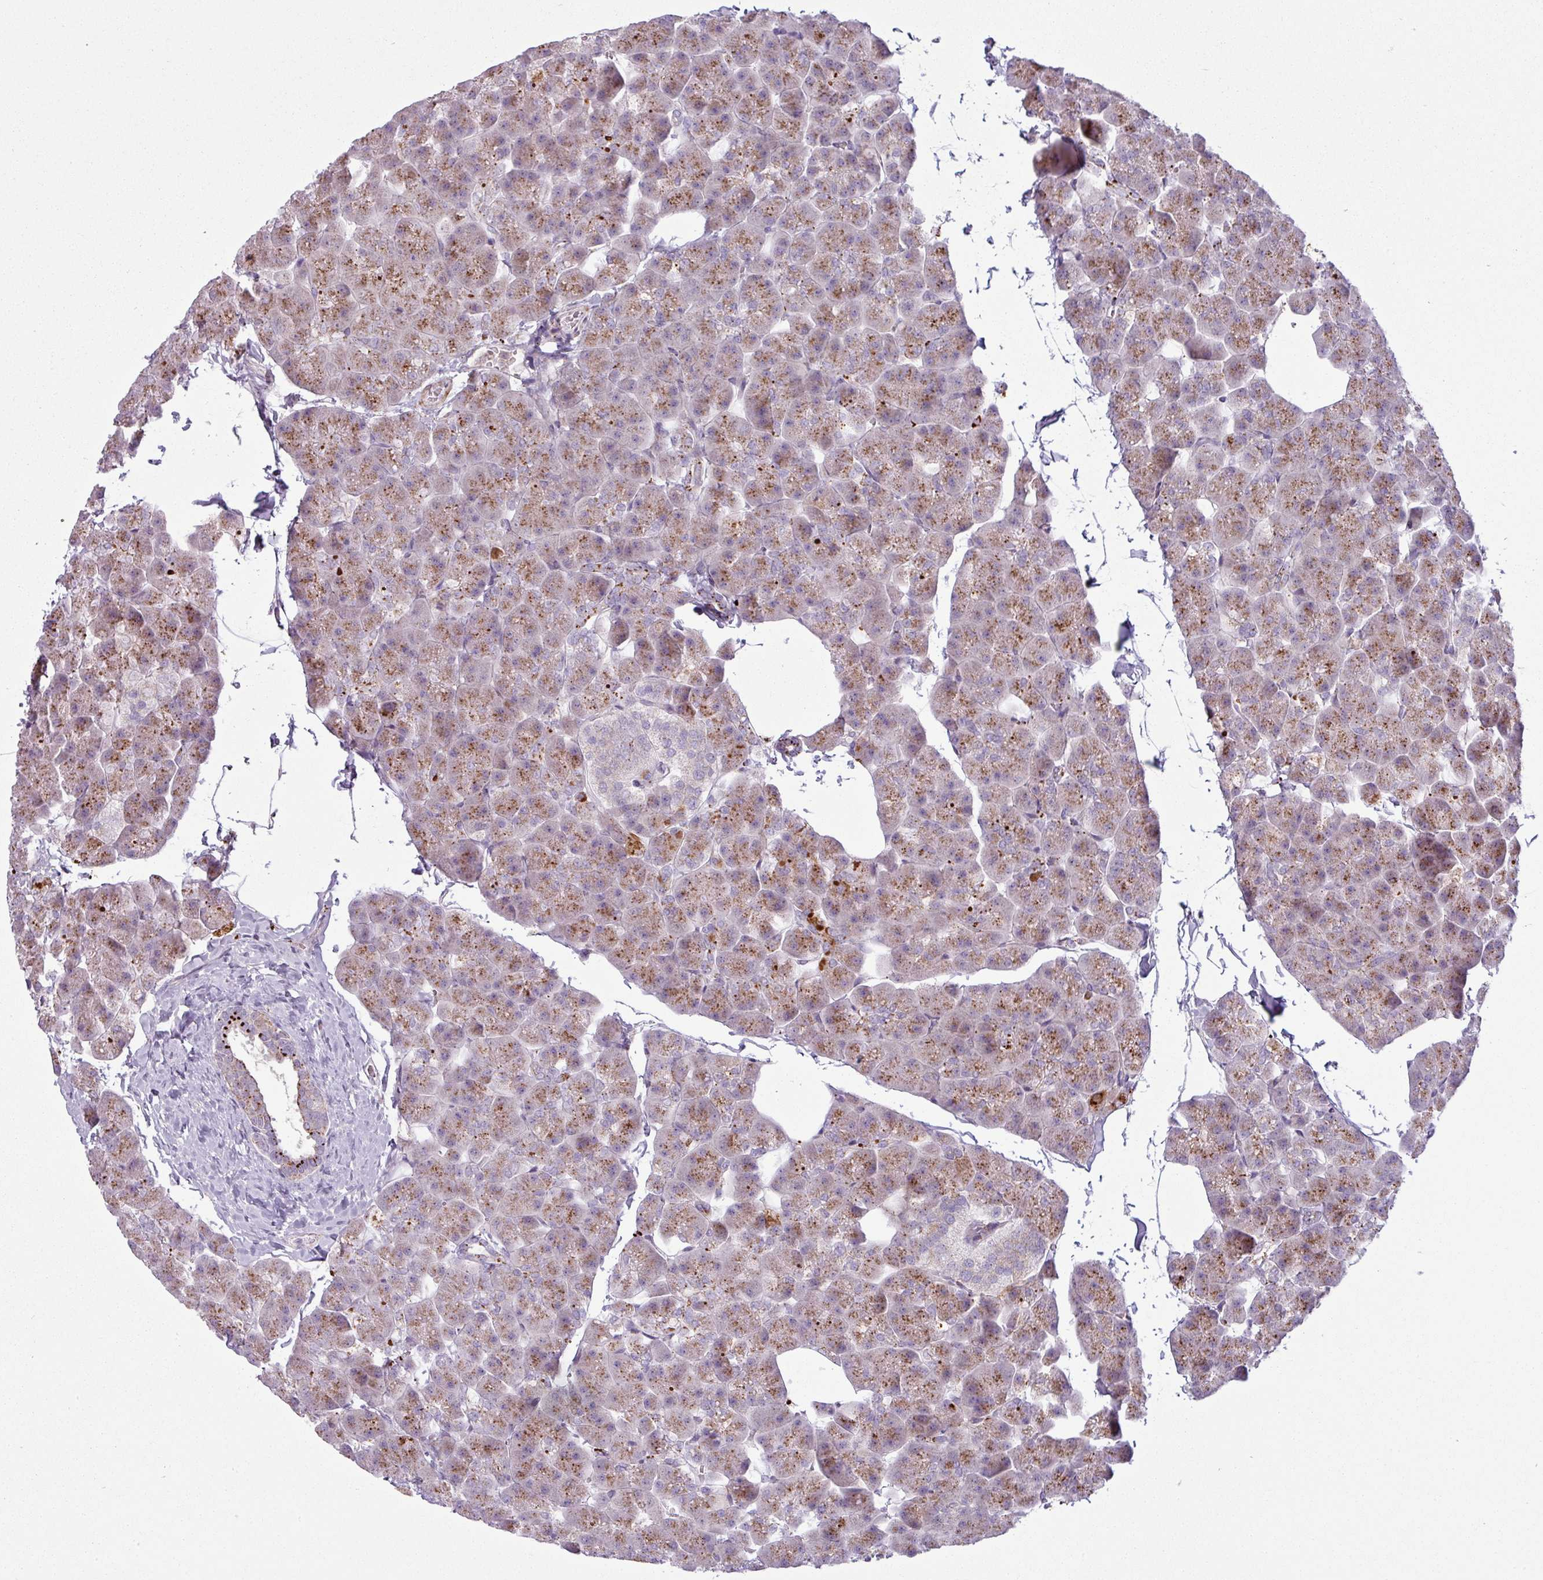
{"staining": {"intensity": "moderate", "quantity": ">75%", "location": "cytoplasmic/membranous"}, "tissue": "pancreas", "cell_type": "Exocrine glandular cells", "image_type": "normal", "snomed": [{"axis": "morphology", "description": "Normal tissue, NOS"}, {"axis": "topography", "description": "Pancreas"}], "caption": "DAB immunohistochemical staining of benign pancreas displays moderate cytoplasmic/membranous protein positivity in approximately >75% of exocrine glandular cells.", "gene": "MAP7D2", "patient": {"sex": "male", "age": 35}}